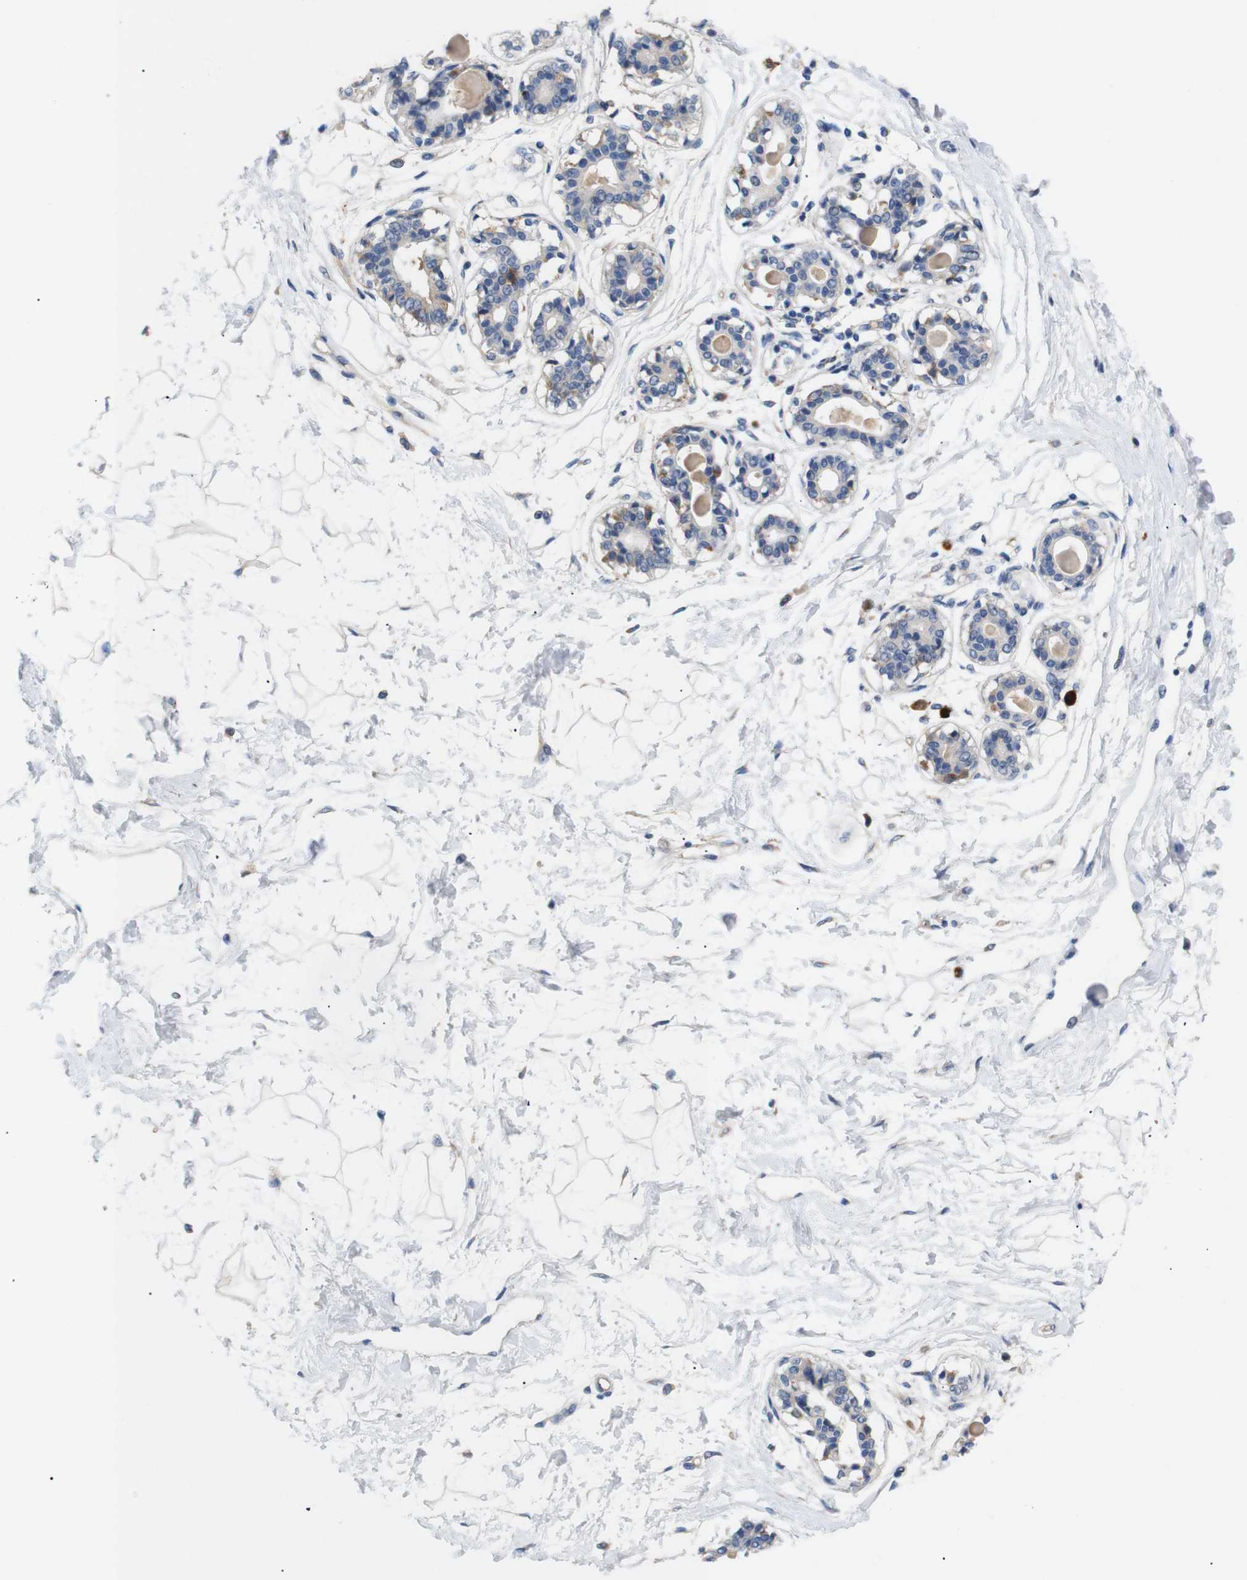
{"staining": {"intensity": "negative", "quantity": "none", "location": "none"}, "tissue": "breast", "cell_type": "Adipocytes", "image_type": "normal", "snomed": [{"axis": "morphology", "description": "Normal tissue, NOS"}, {"axis": "topography", "description": "Breast"}], "caption": "Adipocytes show no significant staining in unremarkable breast.", "gene": "UBE2G2", "patient": {"sex": "female", "age": 45}}